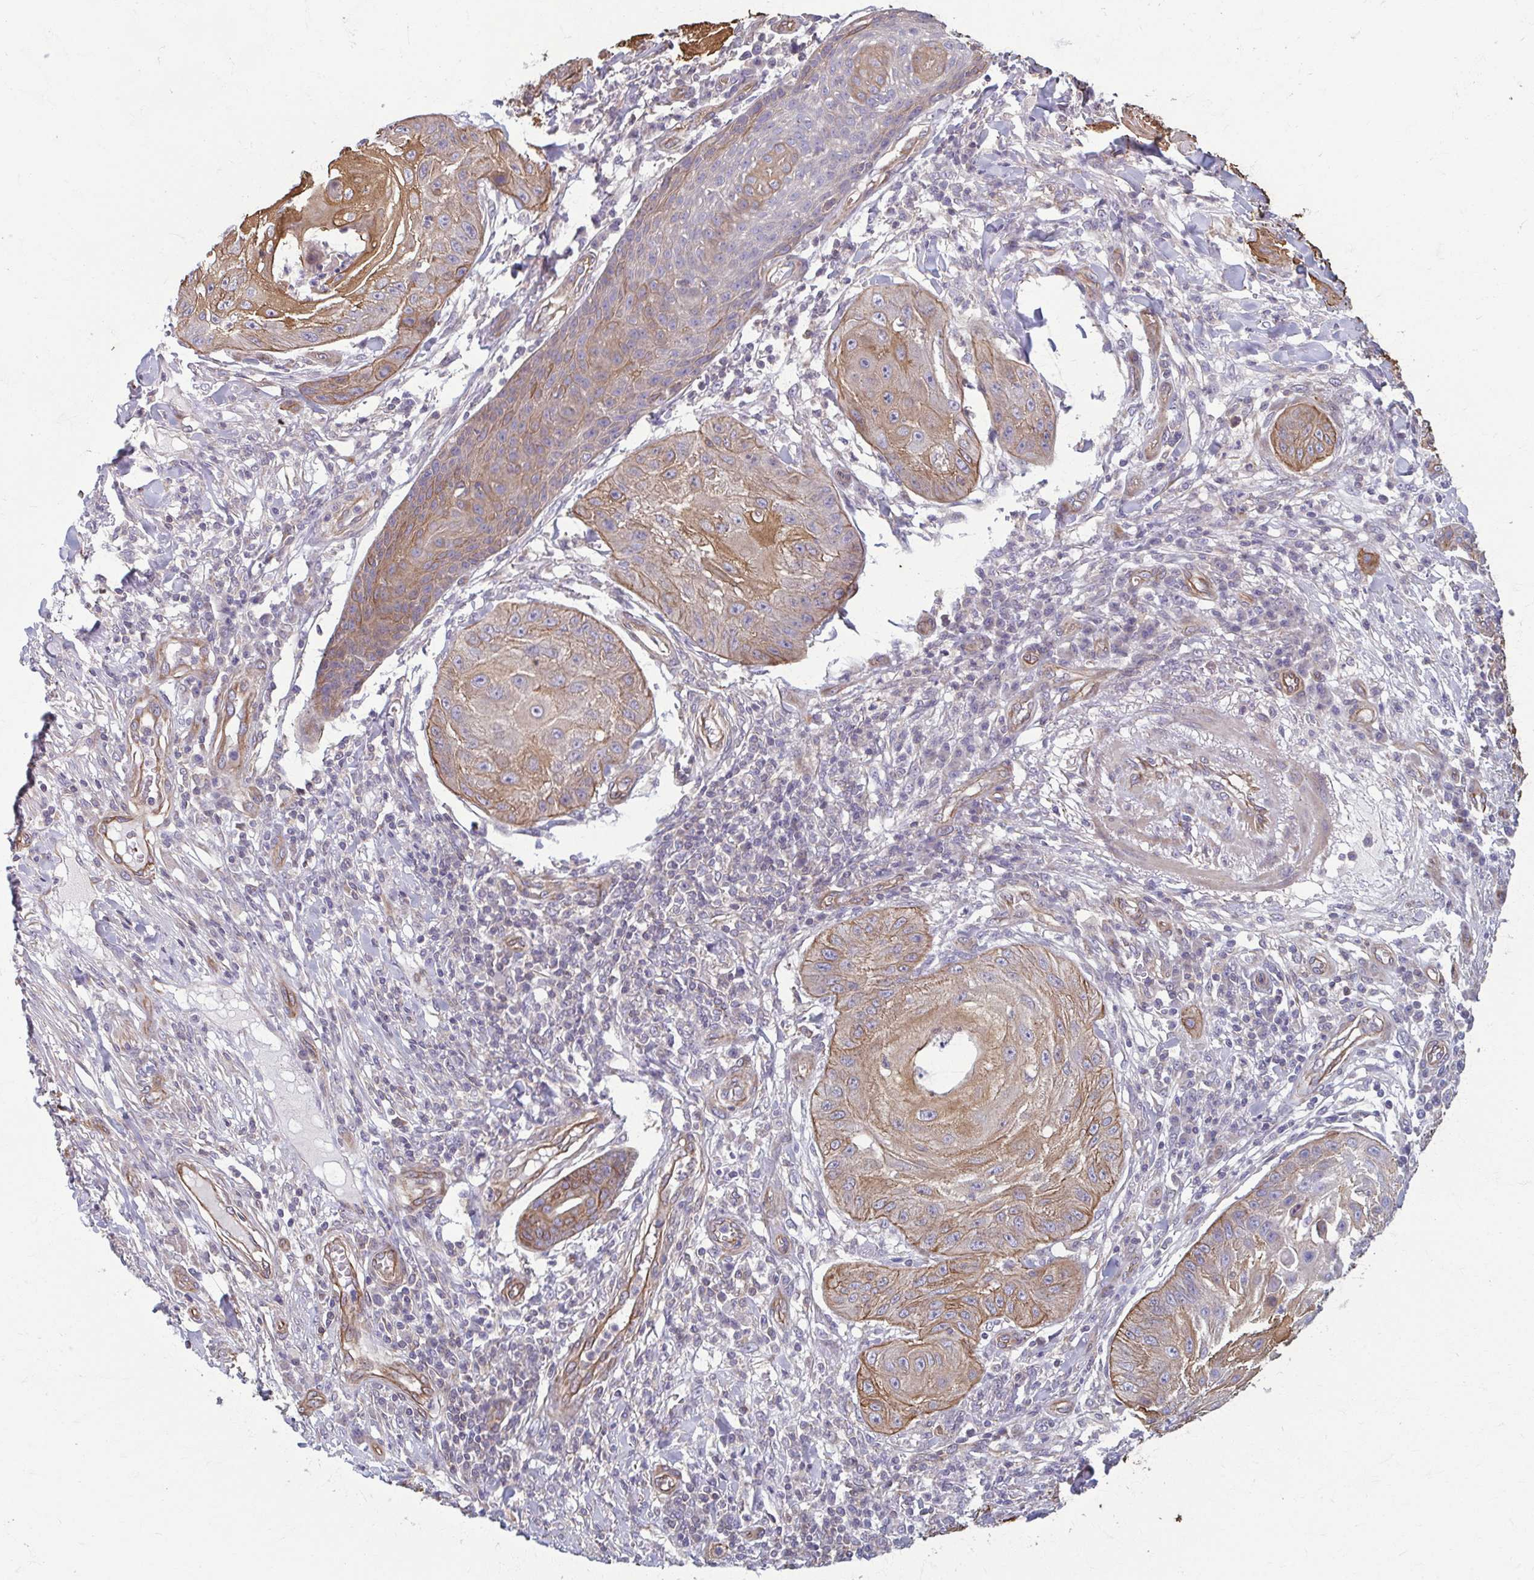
{"staining": {"intensity": "moderate", "quantity": "25%-75%", "location": "cytoplasmic/membranous"}, "tissue": "skin cancer", "cell_type": "Tumor cells", "image_type": "cancer", "snomed": [{"axis": "morphology", "description": "Squamous cell carcinoma, NOS"}, {"axis": "topography", "description": "Skin"}], "caption": "Tumor cells display medium levels of moderate cytoplasmic/membranous expression in approximately 25%-75% of cells in skin squamous cell carcinoma.", "gene": "EID2B", "patient": {"sex": "male", "age": 70}}